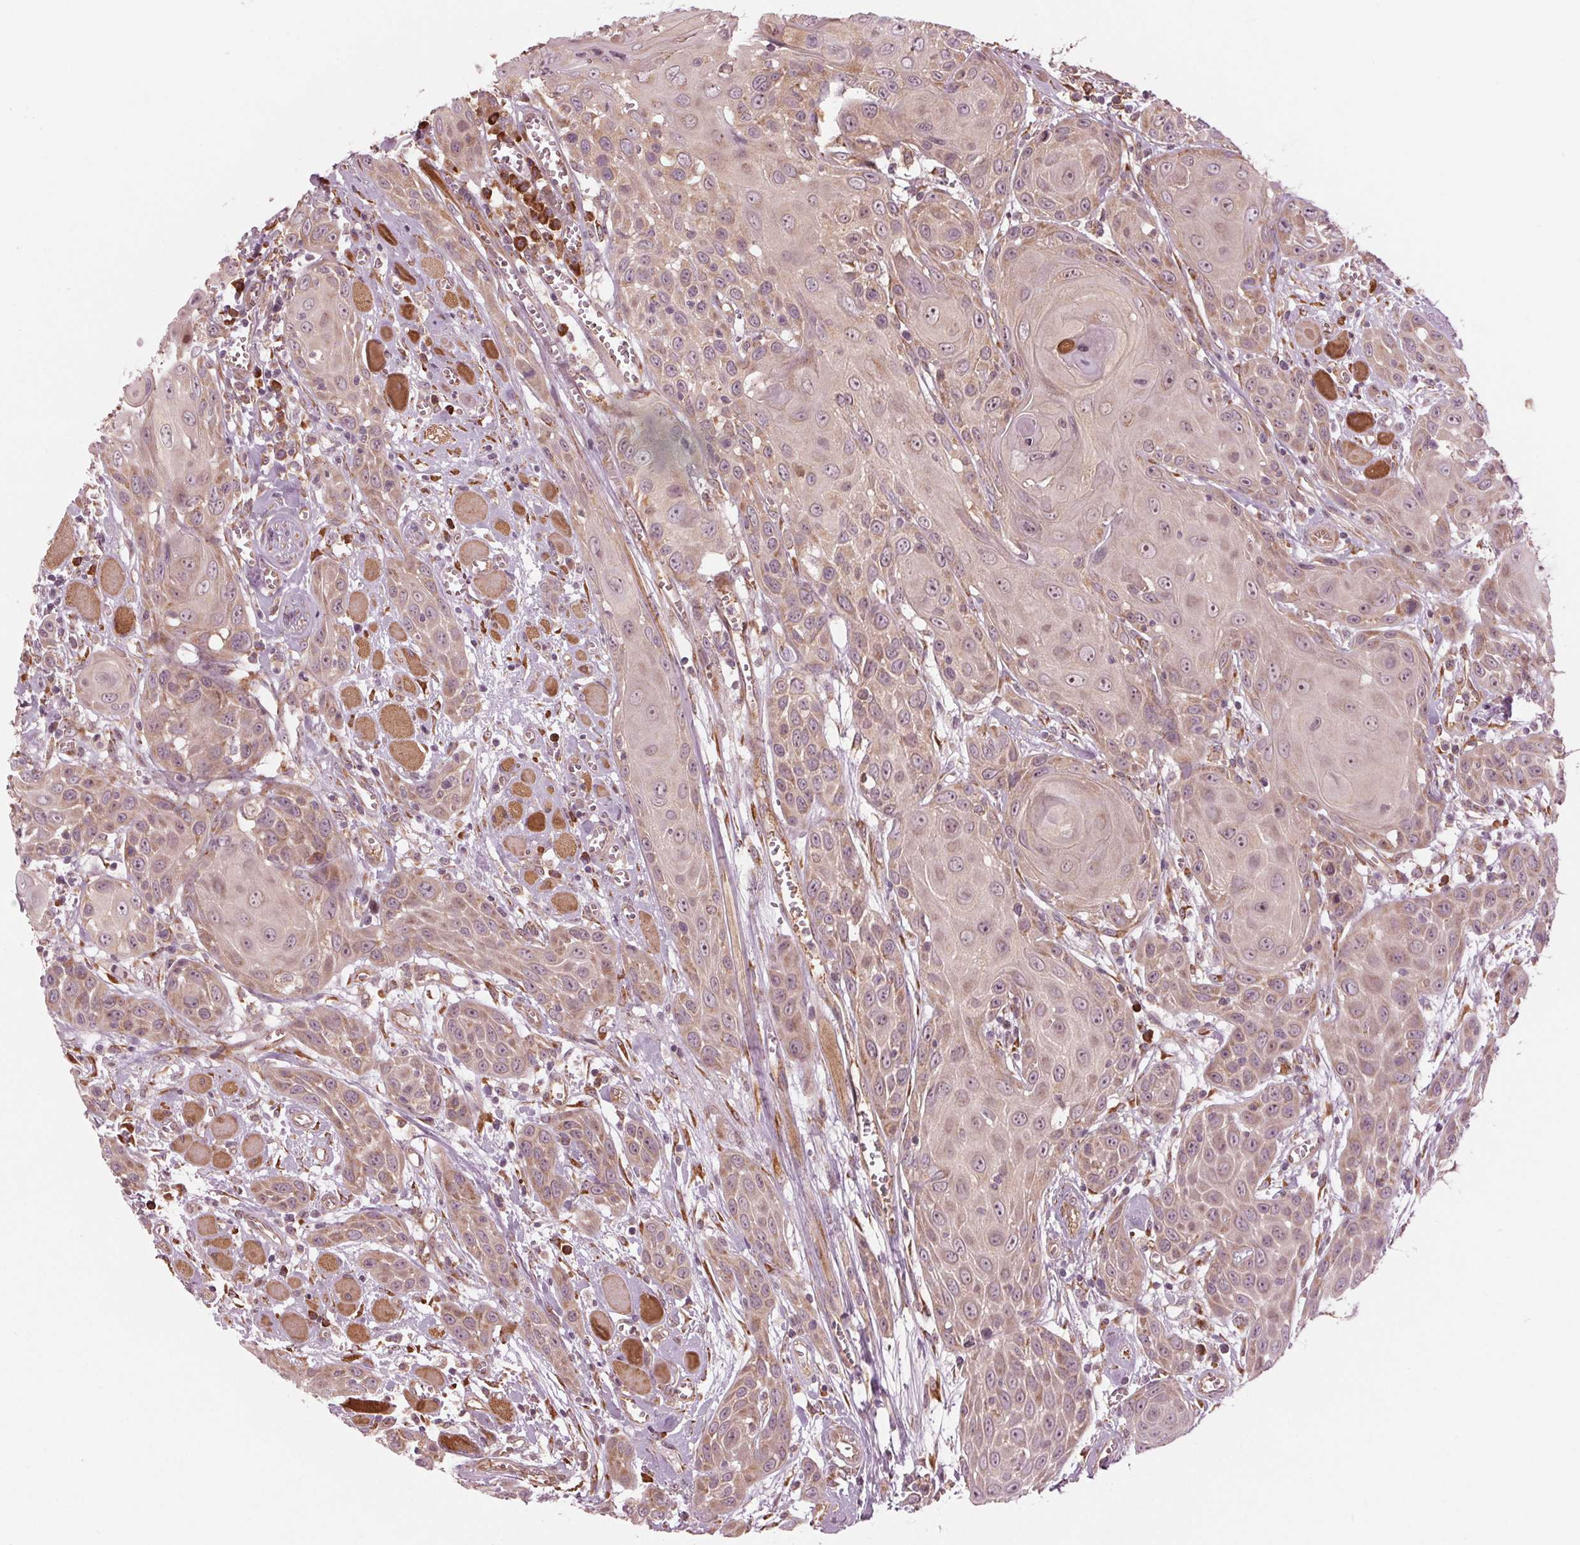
{"staining": {"intensity": "weak", "quantity": ">75%", "location": "cytoplasmic/membranous"}, "tissue": "head and neck cancer", "cell_type": "Tumor cells", "image_type": "cancer", "snomed": [{"axis": "morphology", "description": "Squamous cell carcinoma, NOS"}, {"axis": "topography", "description": "Head-Neck"}], "caption": "An image showing weak cytoplasmic/membranous expression in about >75% of tumor cells in head and neck cancer, as visualized by brown immunohistochemical staining.", "gene": "CMIP", "patient": {"sex": "female", "age": 80}}